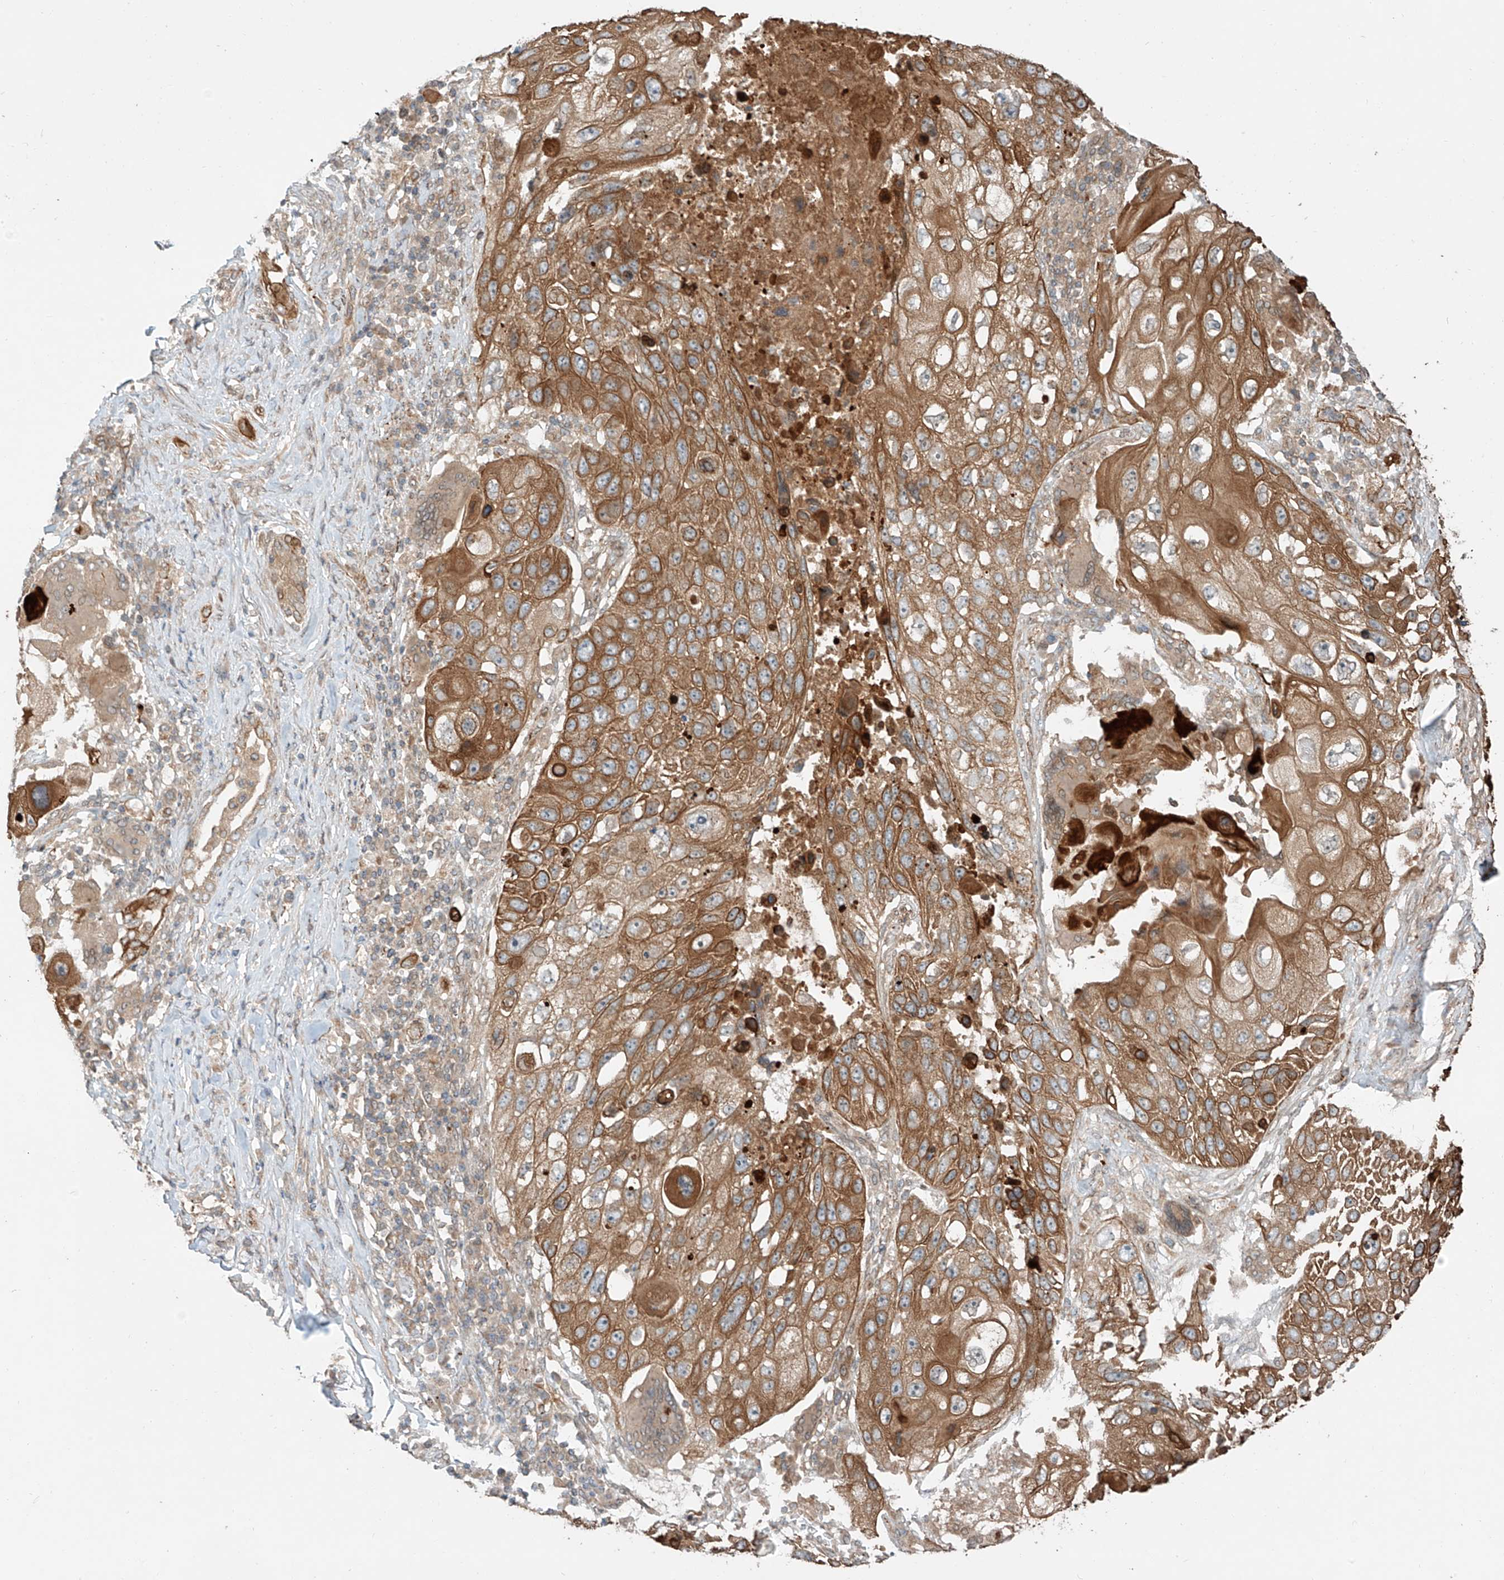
{"staining": {"intensity": "moderate", "quantity": ">75%", "location": "cytoplasmic/membranous"}, "tissue": "lung cancer", "cell_type": "Tumor cells", "image_type": "cancer", "snomed": [{"axis": "morphology", "description": "Squamous cell carcinoma, NOS"}, {"axis": "topography", "description": "Lung"}], "caption": "Lung squamous cell carcinoma was stained to show a protein in brown. There is medium levels of moderate cytoplasmic/membranous positivity in about >75% of tumor cells.", "gene": "CEP162", "patient": {"sex": "male", "age": 61}}